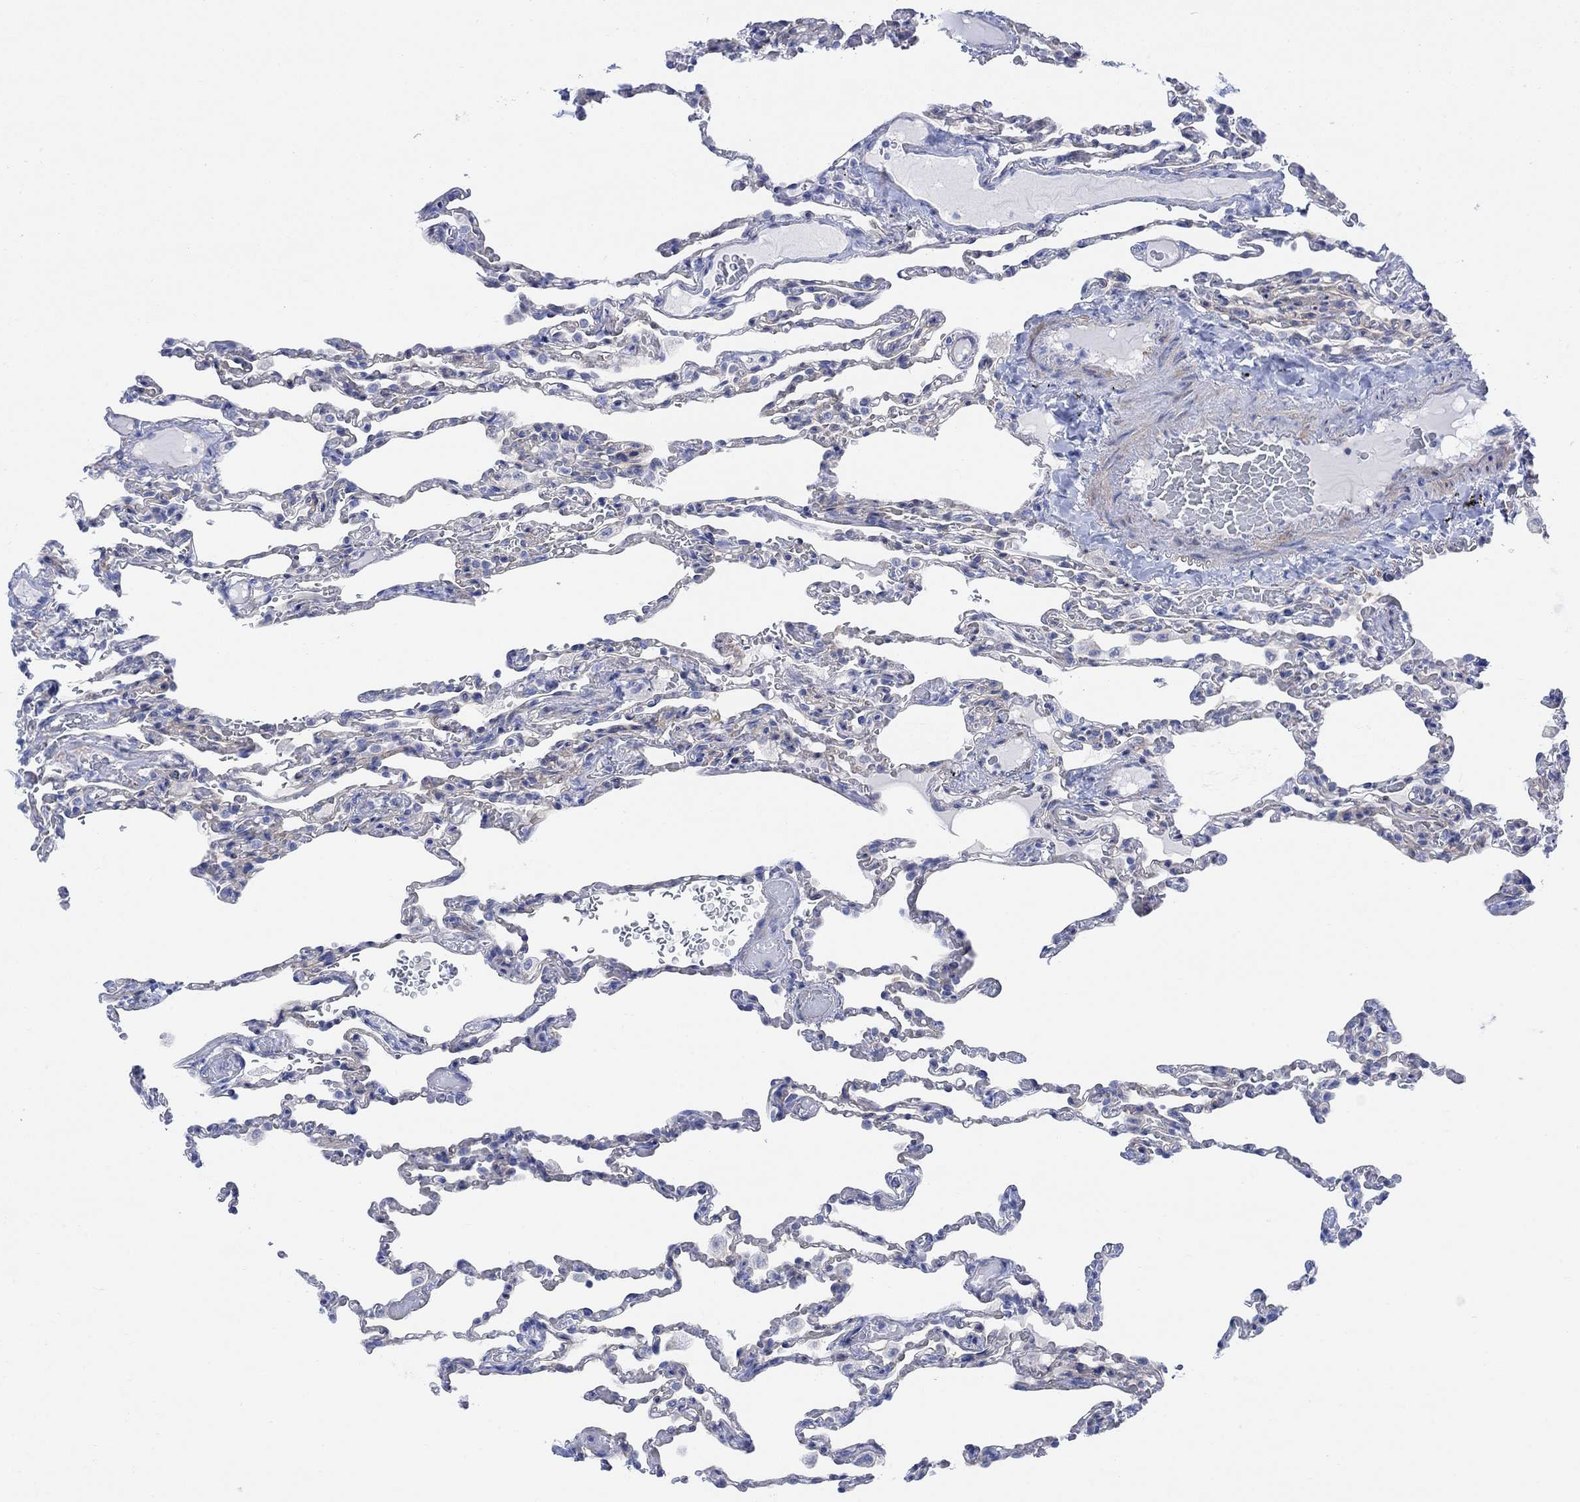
{"staining": {"intensity": "negative", "quantity": "none", "location": "none"}, "tissue": "lung", "cell_type": "Alveolar cells", "image_type": "normal", "snomed": [{"axis": "morphology", "description": "Normal tissue, NOS"}, {"axis": "topography", "description": "Lung"}], "caption": "Lung stained for a protein using immunohistochemistry shows no staining alveolar cells.", "gene": "TLDC2", "patient": {"sex": "female", "age": 43}}